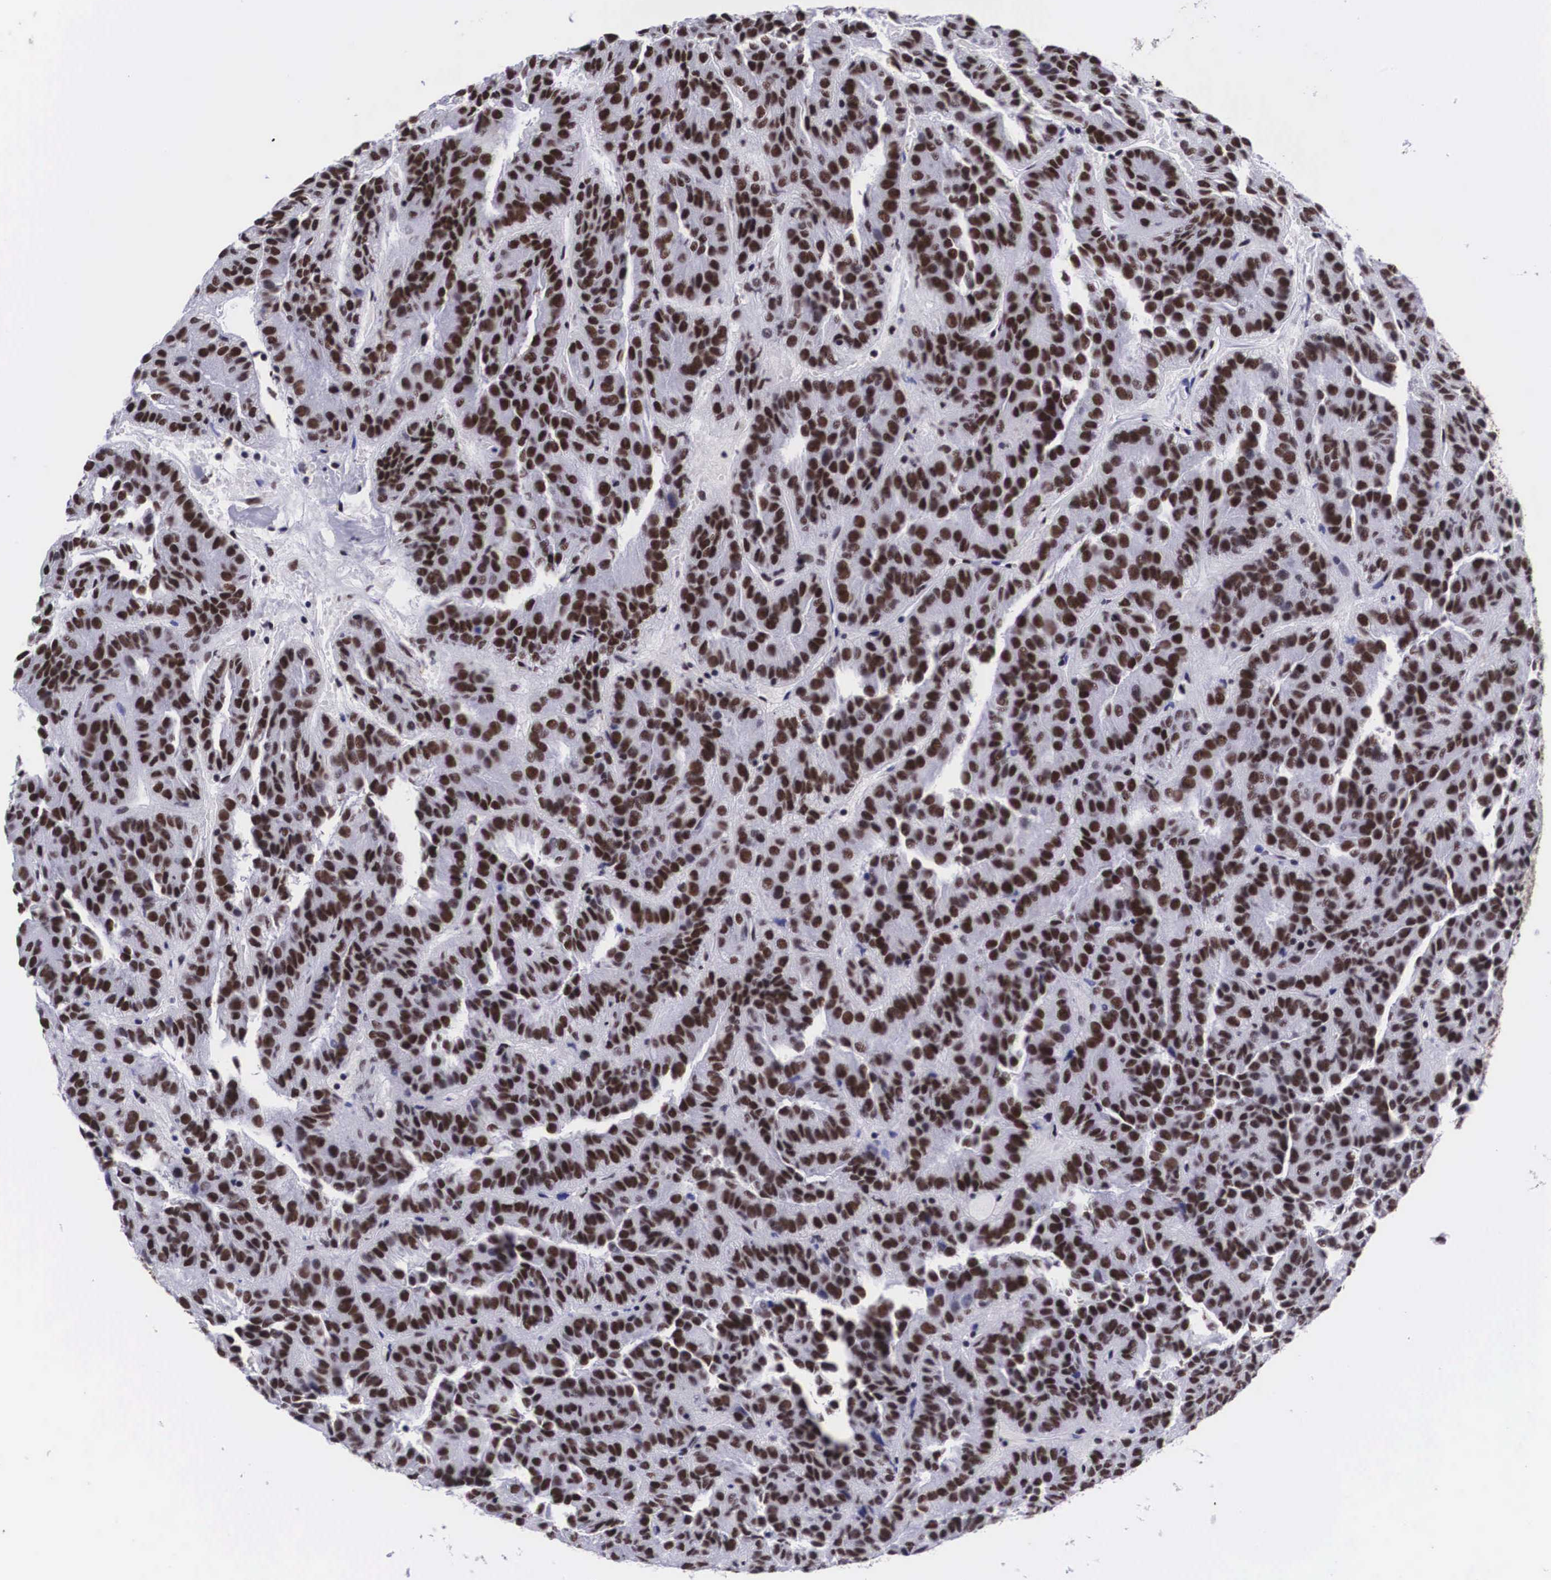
{"staining": {"intensity": "moderate", "quantity": ">75%", "location": "nuclear"}, "tissue": "renal cancer", "cell_type": "Tumor cells", "image_type": "cancer", "snomed": [{"axis": "morphology", "description": "Adenocarcinoma, NOS"}, {"axis": "topography", "description": "Kidney"}], "caption": "An immunohistochemistry (IHC) micrograph of tumor tissue is shown. Protein staining in brown highlights moderate nuclear positivity in renal cancer within tumor cells. The protein of interest is stained brown, and the nuclei are stained in blue (DAB IHC with brightfield microscopy, high magnification).", "gene": "SF3A1", "patient": {"sex": "male", "age": 46}}